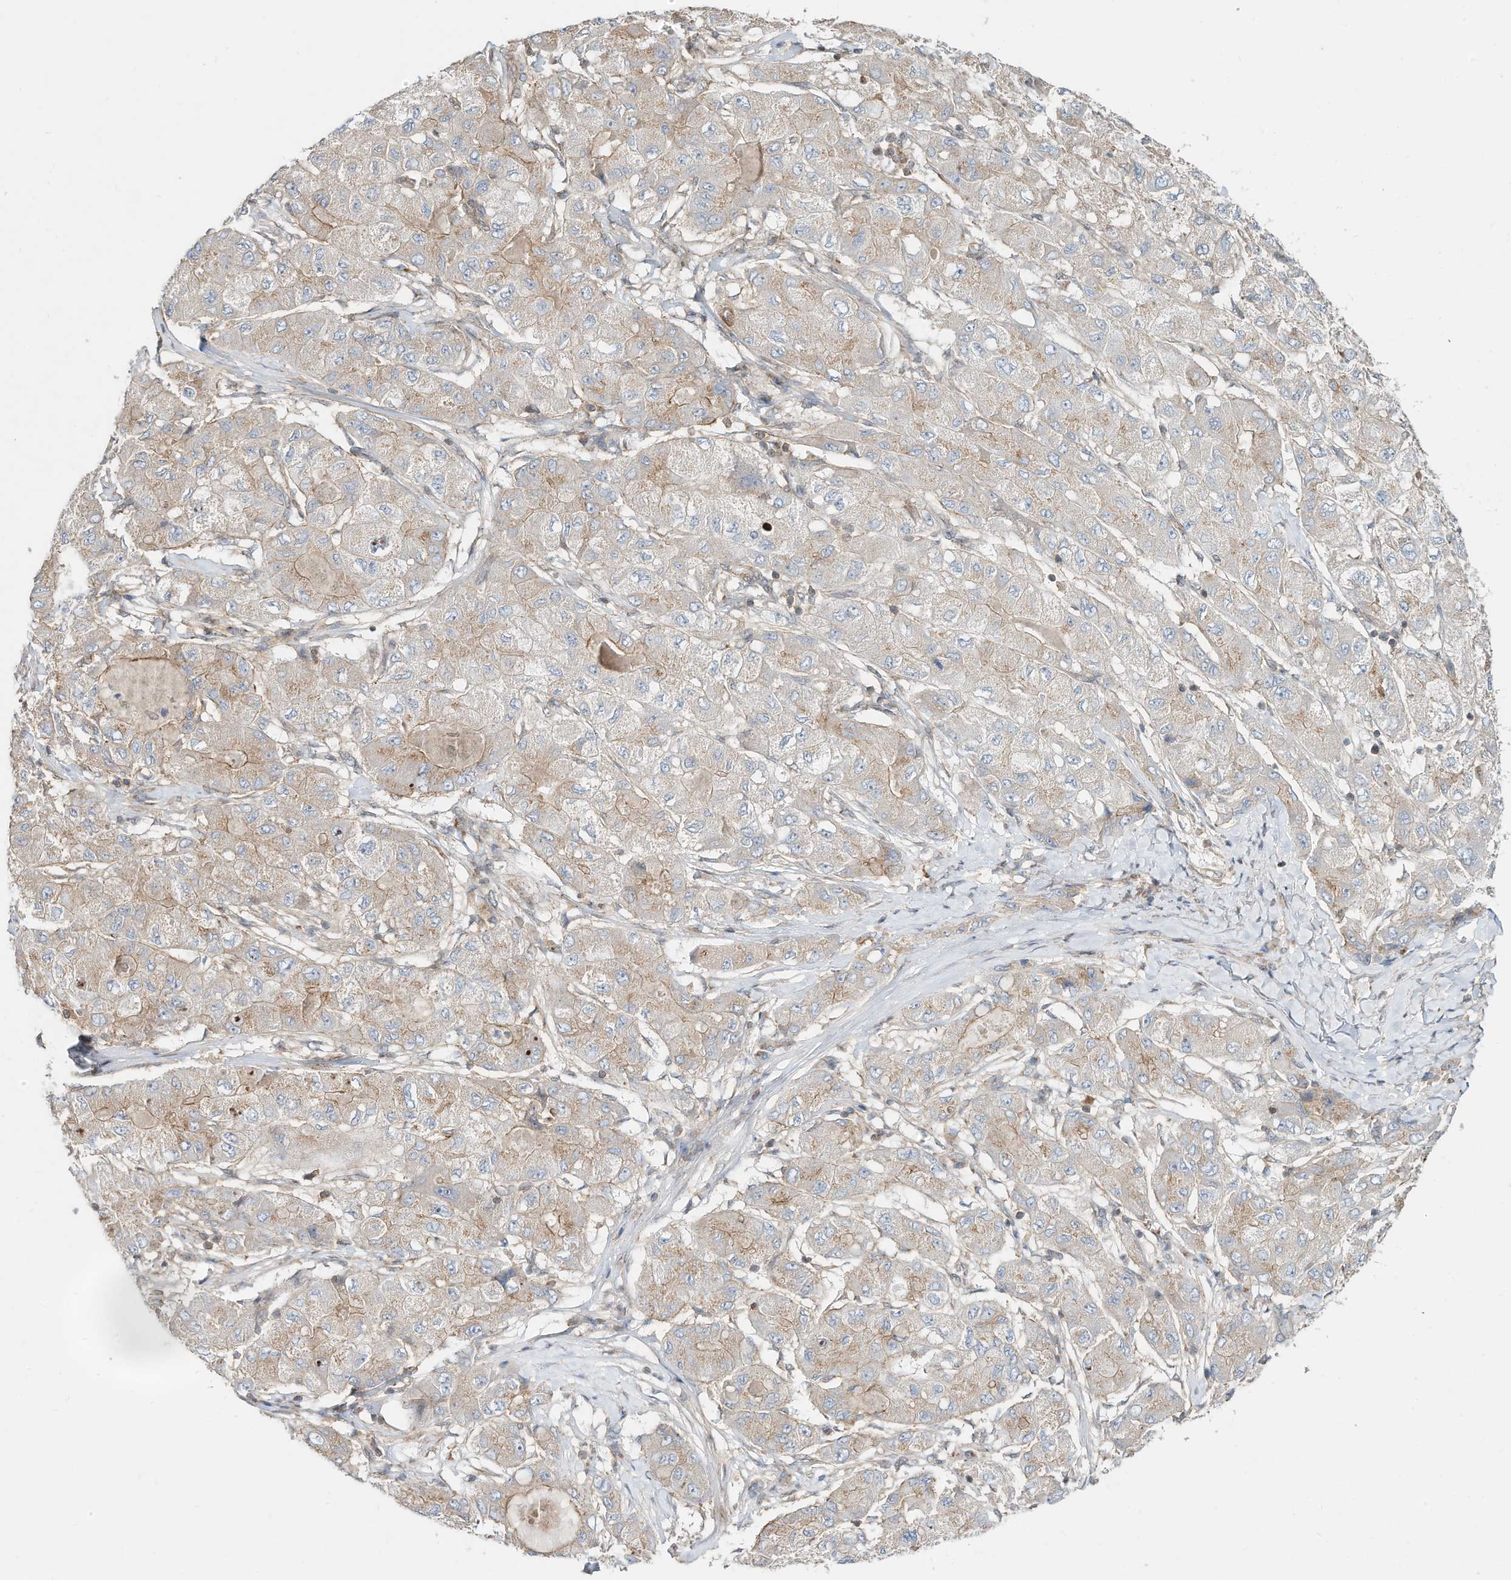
{"staining": {"intensity": "moderate", "quantity": "25%-75%", "location": "cytoplasmic/membranous"}, "tissue": "liver cancer", "cell_type": "Tumor cells", "image_type": "cancer", "snomed": [{"axis": "morphology", "description": "Carcinoma, Hepatocellular, NOS"}, {"axis": "topography", "description": "Liver"}], "caption": "Moderate cytoplasmic/membranous staining is present in approximately 25%-75% of tumor cells in liver cancer (hepatocellular carcinoma).", "gene": "CUX1", "patient": {"sex": "male", "age": 80}}